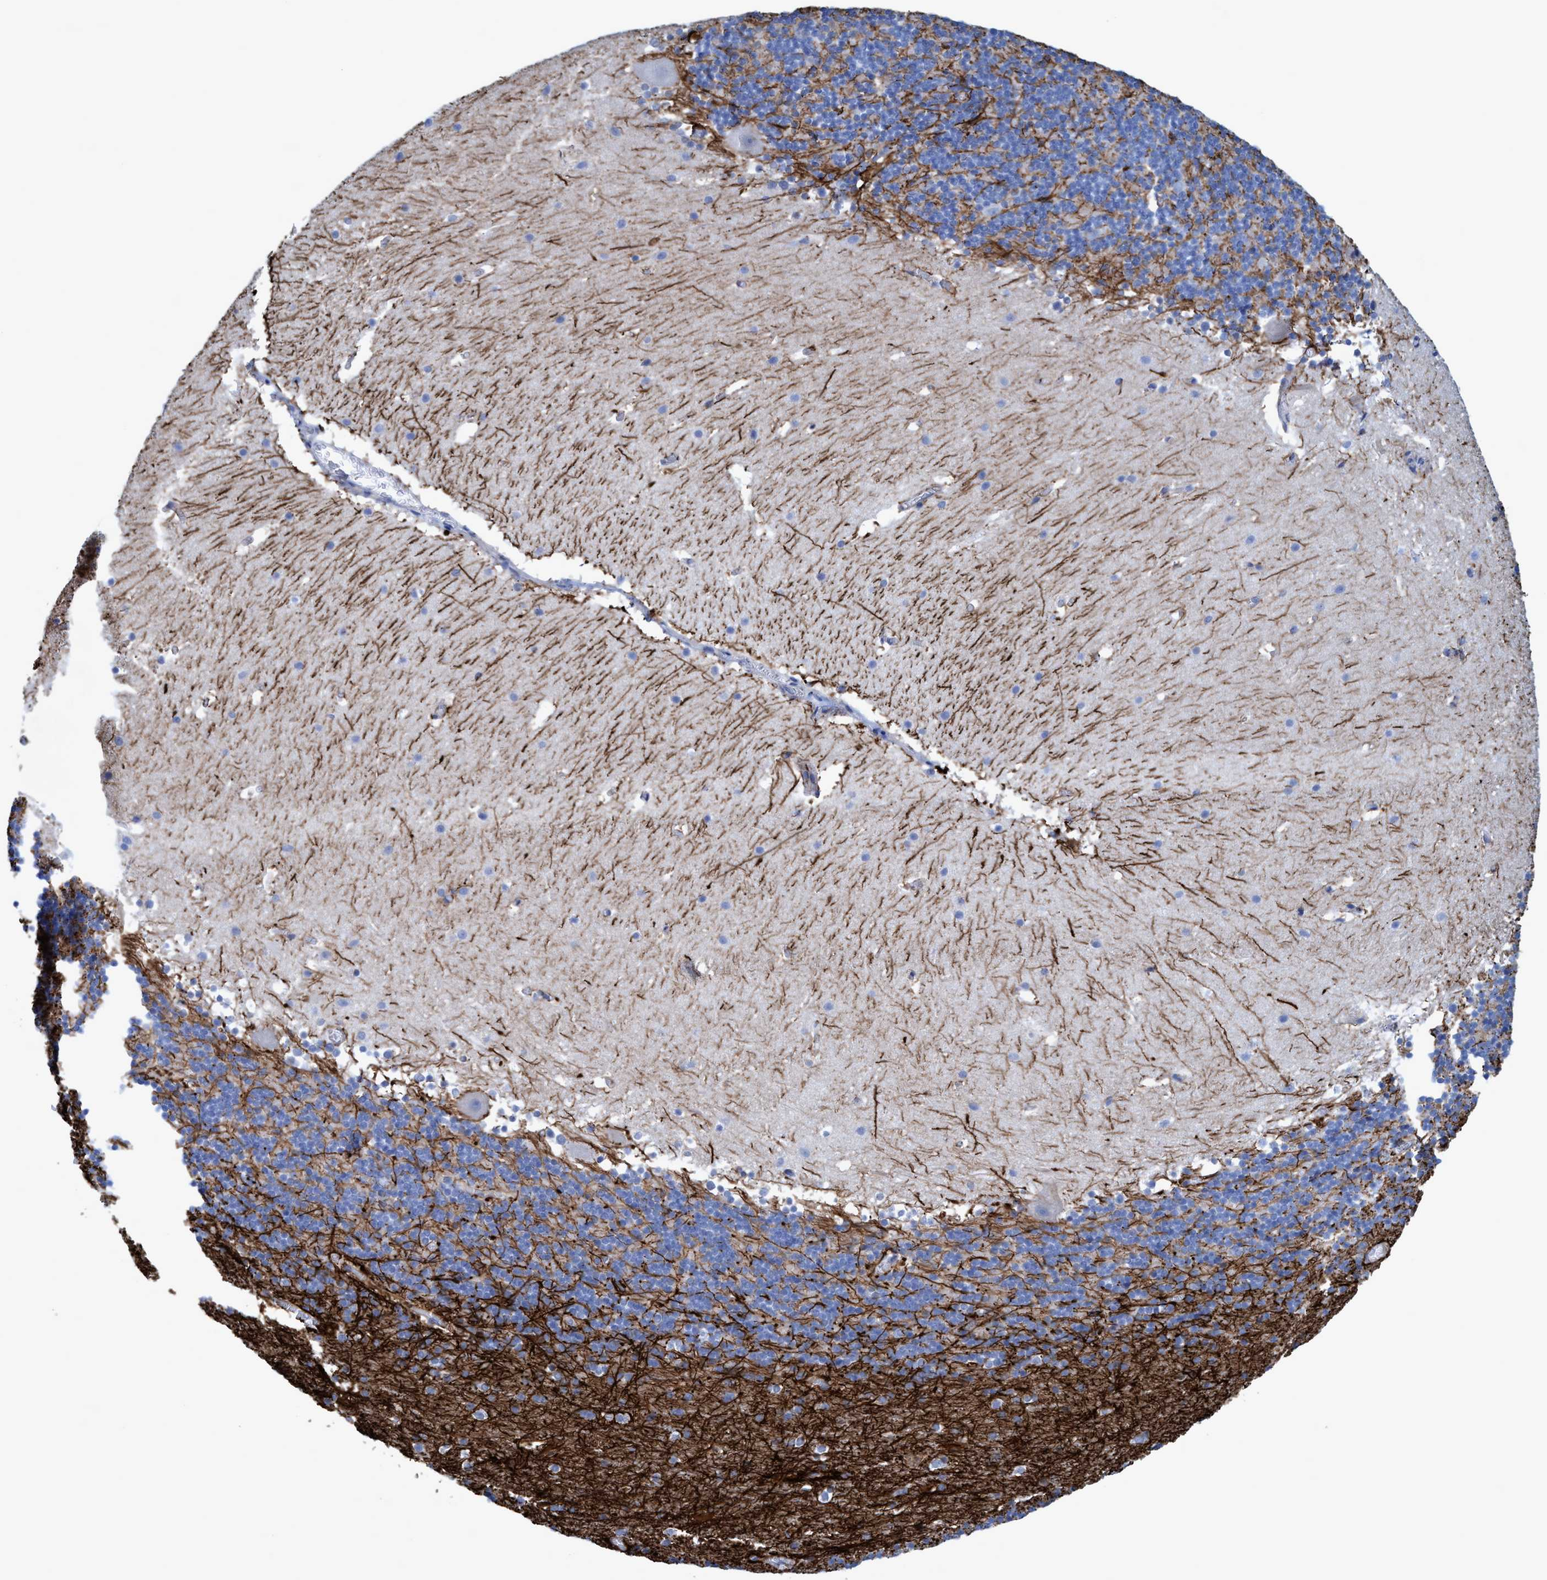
{"staining": {"intensity": "moderate", "quantity": "<25%", "location": "cytoplasmic/membranous"}, "tissue": "cerebellum", "cell_type": "Cells in granular layer", "image_type": "normal", "snomed": [{"axis": "morphology", "description": "Normal tissue, NOS"}, {"axis": "topography", "description": "Cerebellum"}], "caption": "Immunohistochemistry staining of unremarkable cerebellum, which shows low levels of moderate cytoplasmic/membranous expression in approximately <25% of cells in granular layer indicating moderate cytoplasmic/membranous protein expression. The staining was performed using DAB (brown) for protein detection and nuclei were counterstained in hematoxylin (blue).", "gene": "GULP1", "patient": {"sex": "male", "age": 45}}